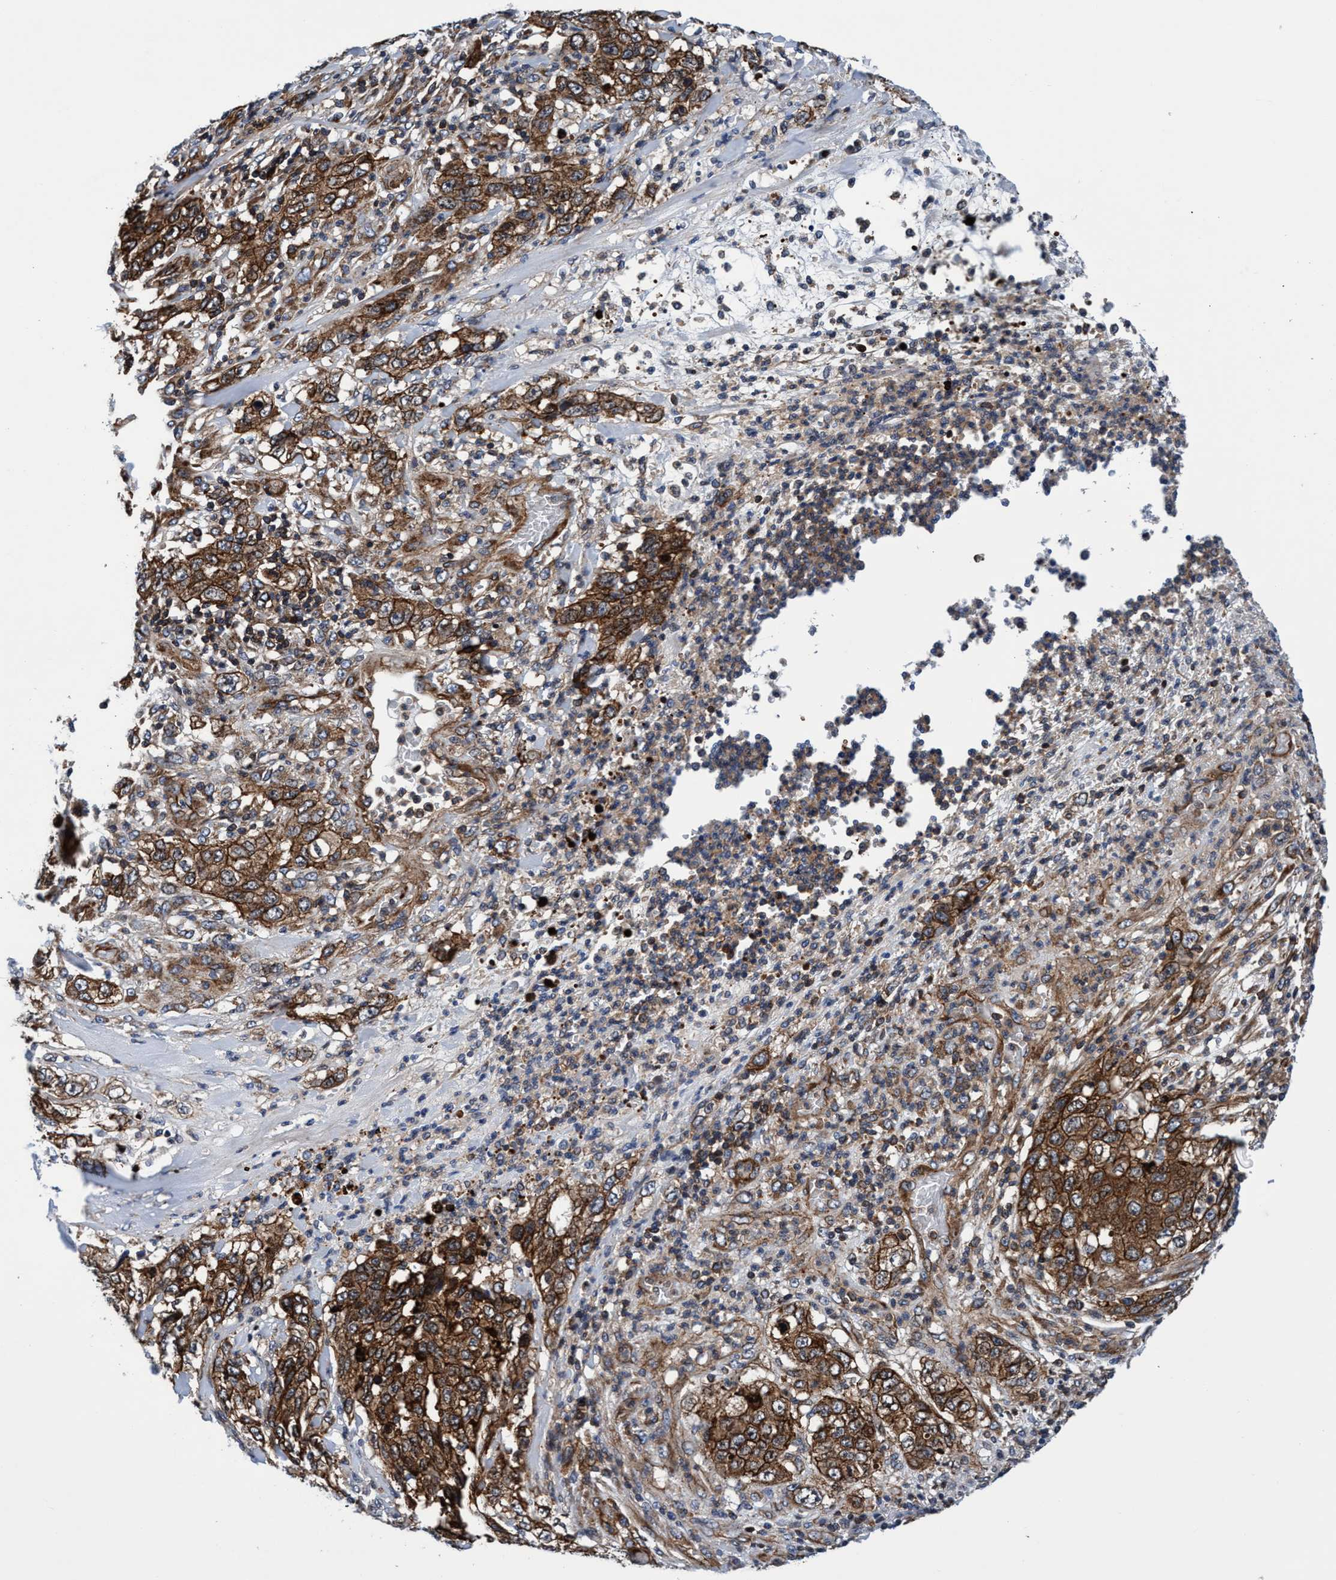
{"staining": {"intensity": "strong", "quantity": ">75%", "location": "cytoplasmic/membranous"}, "tissue": "stomach cancer", "cell_type": "Tumor cells", "image_type": "cancer", "snomed": [{"axis": "morphology", "description": "Adenocarcinoma, NOS"}, {"axis": "topography", "description": "Stomach"}], "caption": "Tumor cells reveal strong cytoplasmic/membranous expression in approximately >75% of cells in stomach adenocarcinoma.", "gene": "MCM3AP", "patient": {"sex": "male", "age": 48}}